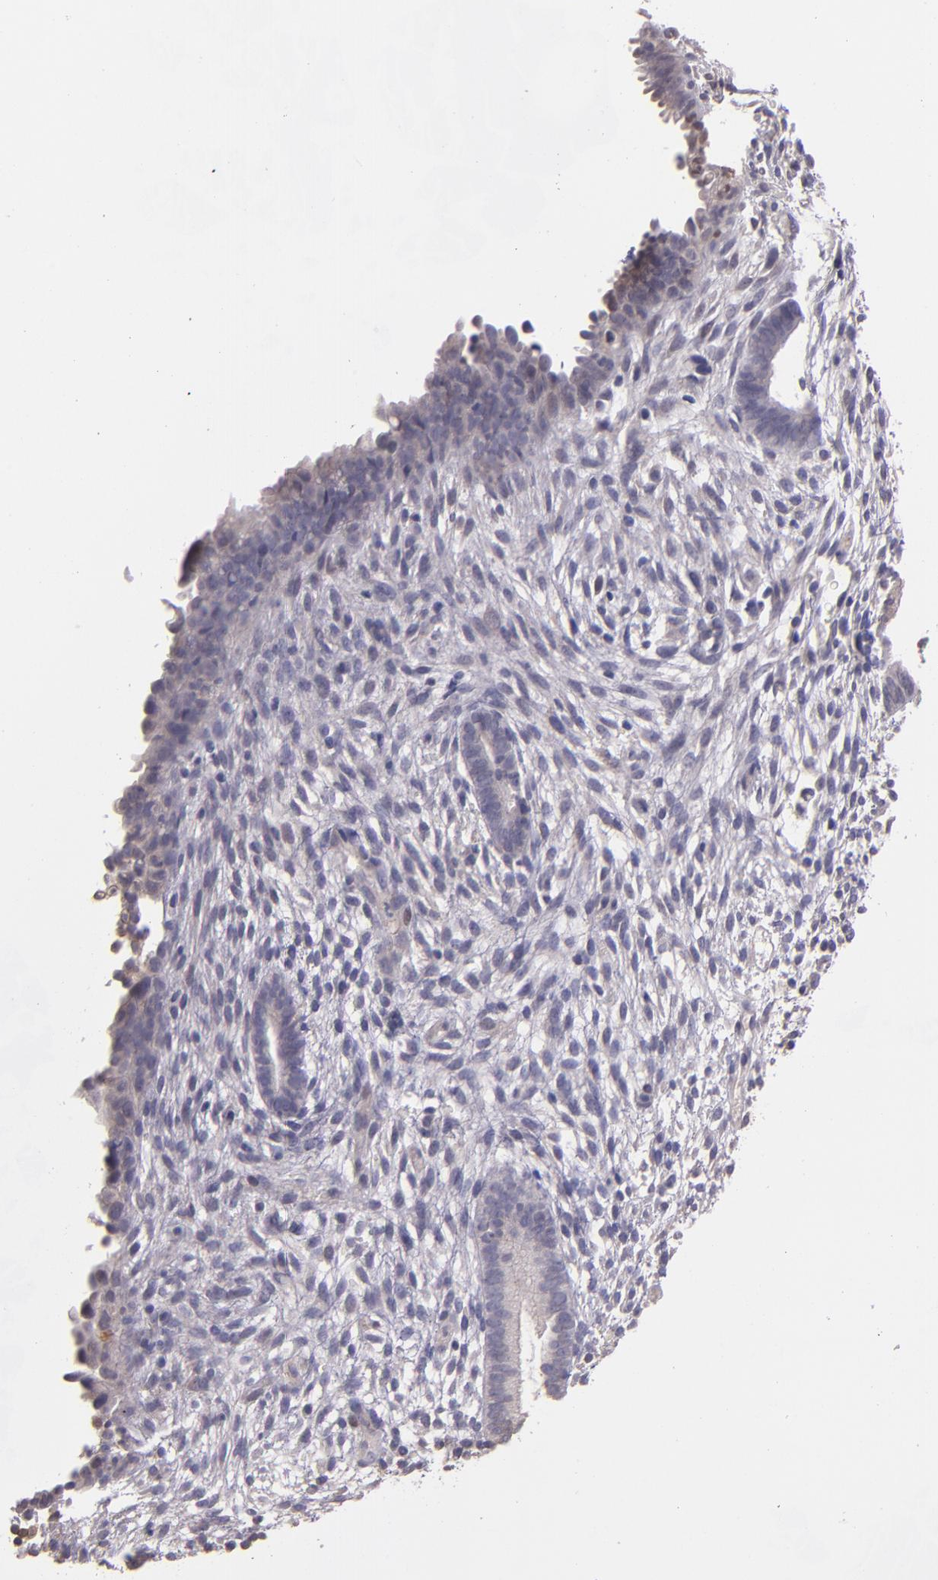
{"staining": {"intensity": "negative", "quantity": "none", "location": "none"}, "tissue": "endometrium", "cell_type": "Cells in endometrial stroma", "image_type": "normal", "snomed": [{"axis": "morphology", "description": "Normal tissue, NOS"}, {"axis": "topography", "description": "Smooth muscle"}, {"axis": "topography", "description": "Endometrium"}], "caption": "DAB (3,3'-diaminobenzidine) immunohistochemical staining of normal endometrium displays no significant expression in cells in endometrial stroma. Nuclei are stained in blue.", "gene": "NUP62CL", "patient": {"sex": "female", "age": 57}}